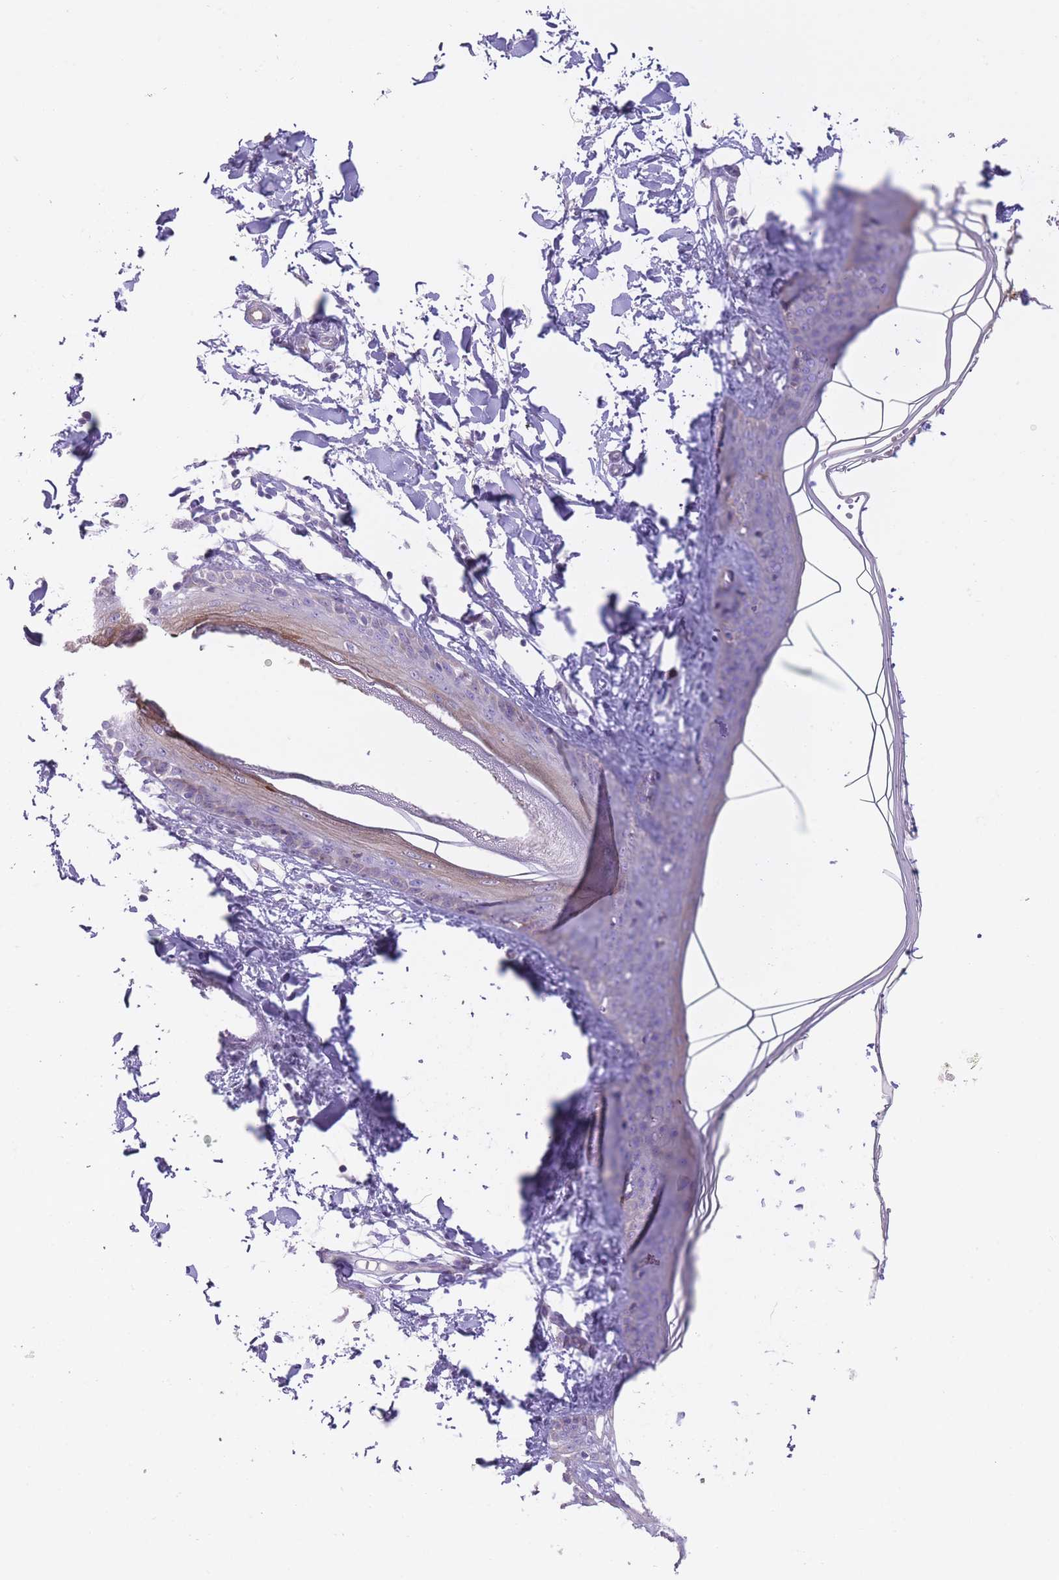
{"staining": {"intensity": "negative", "quantity": "none", "location": "none"}, "tissue": "skin", "cell_type": "Fibroblasts", "image_type": "normal", "snomed": [{"axis": "morphology", "description": "Normal tissue, NOS"}, {"axis": "topography", "description": "Skin"}], "caption": "Photomicrograph shows no significant protein positivity in fibroblasts of unremarkable skin.", "gene": "IMPG1", "patient": {"sex": "female", "age": 34}}